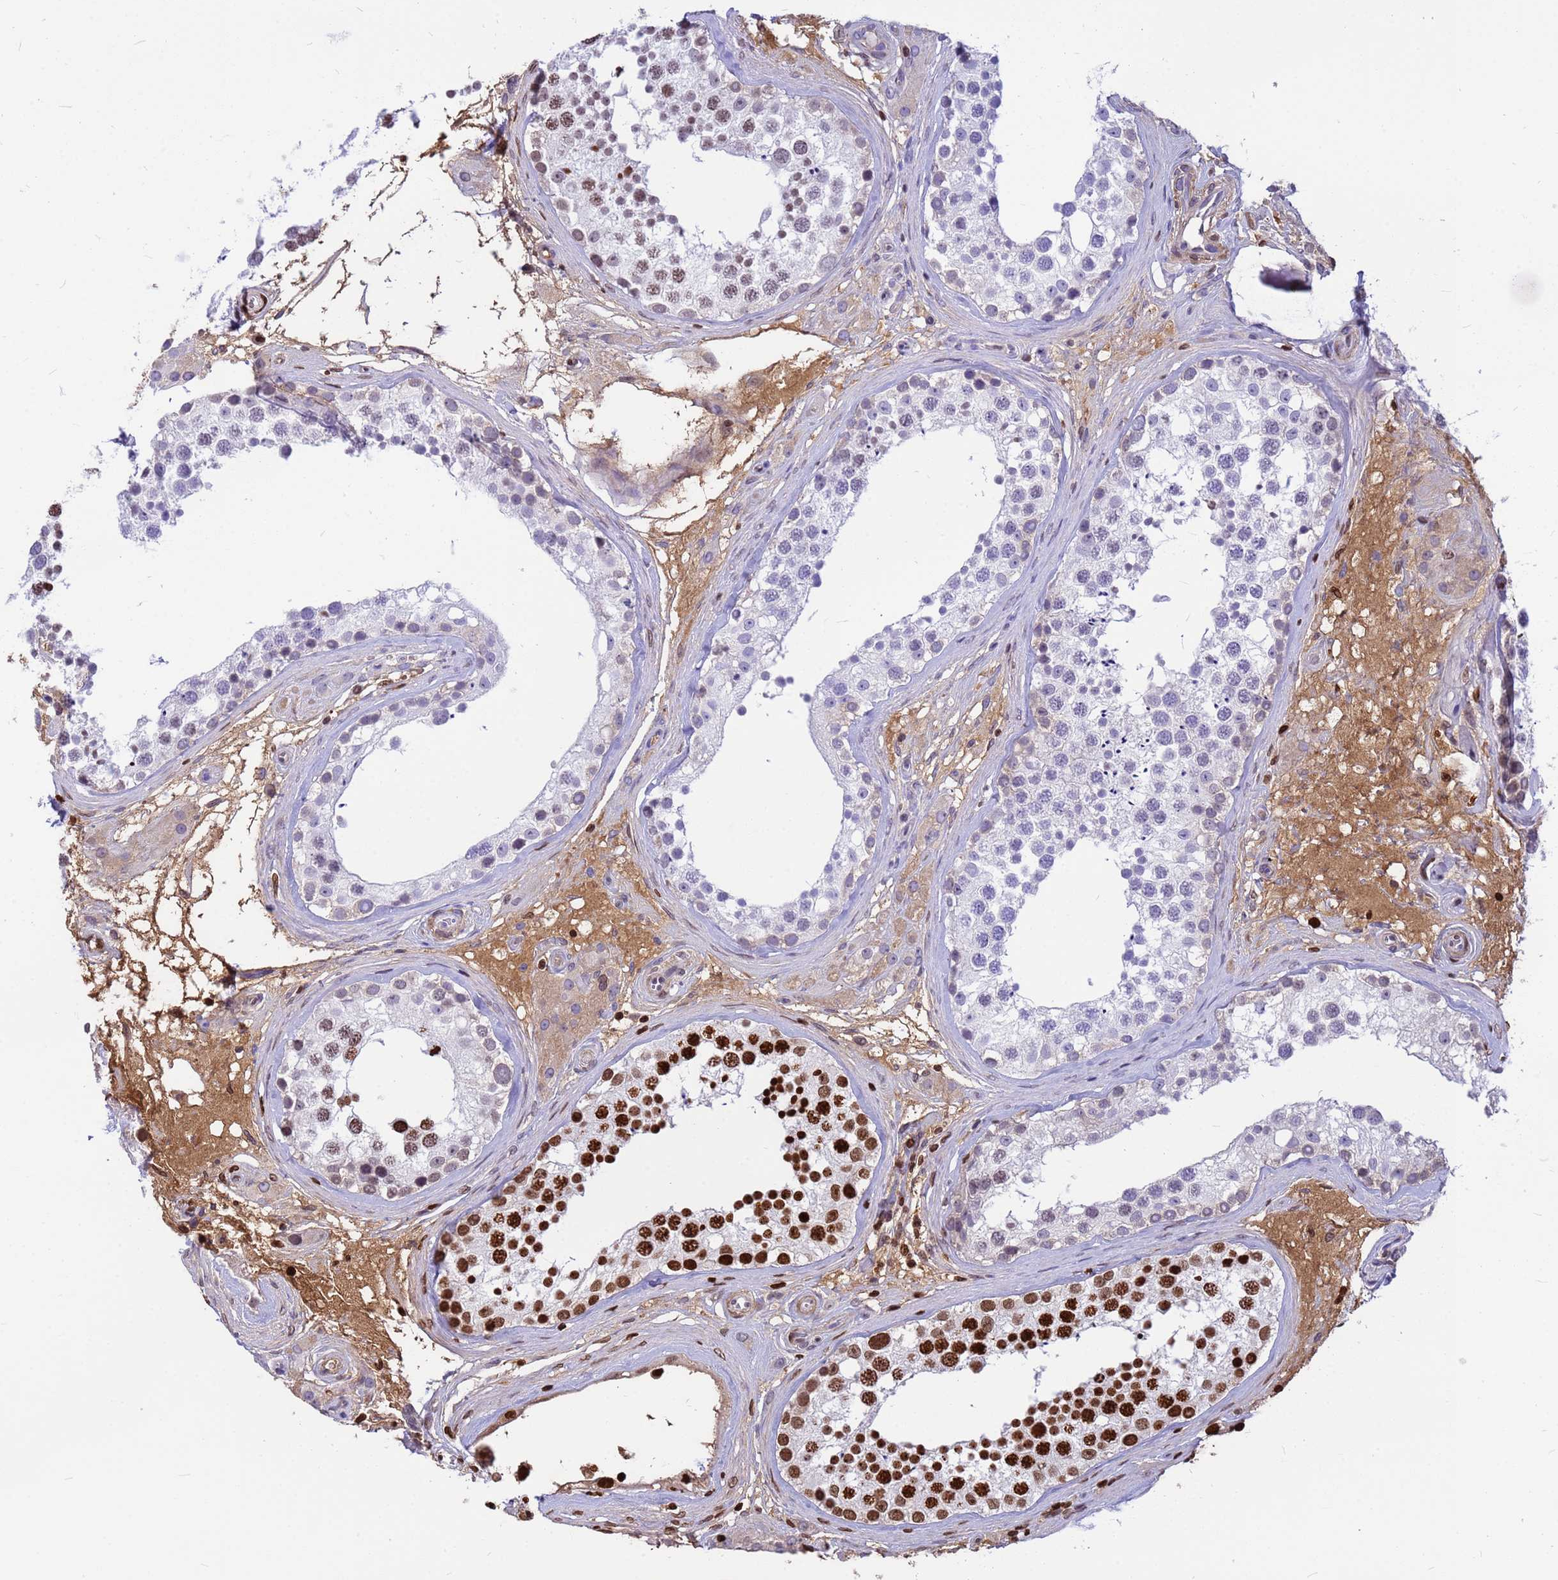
{"staining": {"intensity": "strong", "quantity": "25%-75%", "location": "nuclear"}, "tissue": "testis", "cell_type": "Cells in seminiferous ducts", "image_type": "normal", "snomed": [{"axis": "morphology", "description": "Normal tissue, NOS"}, {"axis": "topography", "description": "Testis"}], "caption": "Protein staining of normal testis demonstrates strong nuclear positivity in approximately 25%-75% of cells in seminiferous ducts. The staining was performed using DAB to visualize the protein expression in brown, while the nuclei were stained in blue with hematoxylin (Magnification: 20x).", "gene": "ORM1", "patient": {"sex": "male", "age": 46}}